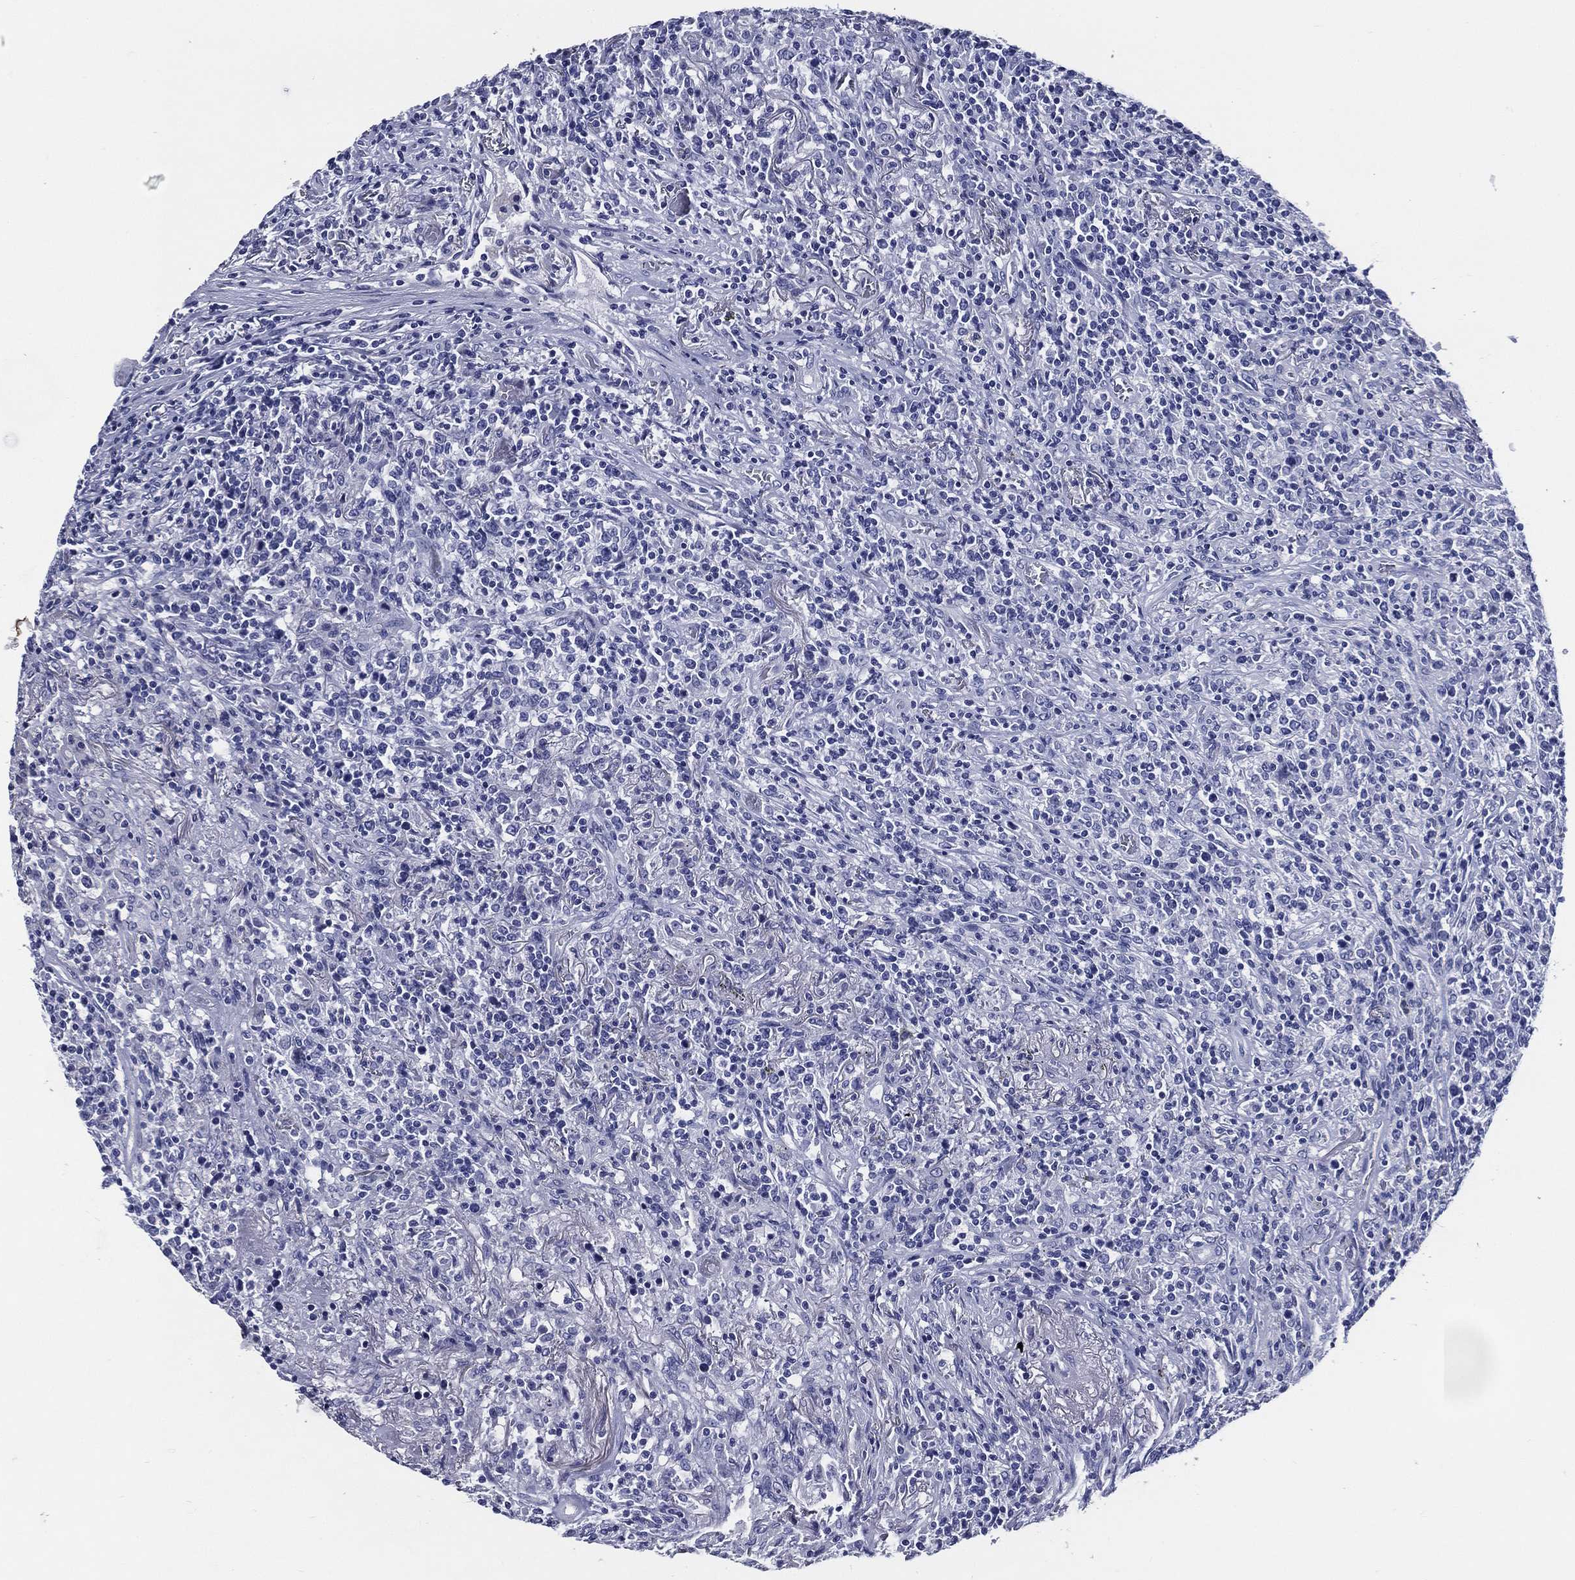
{"staining": {"intensity": "negative", "quantity": "none", "location": "none"}, "tissue": "lymphoma", "cell_type": "Tumor cells", "image_type": "cancer", "snomed": [{"axis": "morphology", "description": "Malignant lymphoma, non-Hodgkin's type, High grade"}, {"axis": "topography", "description": "Lung"}], "caption": "A photomicrograph of high-grade malignant lymphoma, non-Hodgkin's type stained for a protein displays no brown staining in tumor cells.", "gene": "ACE2", "patient": {"sex": "male", "age": 79}}